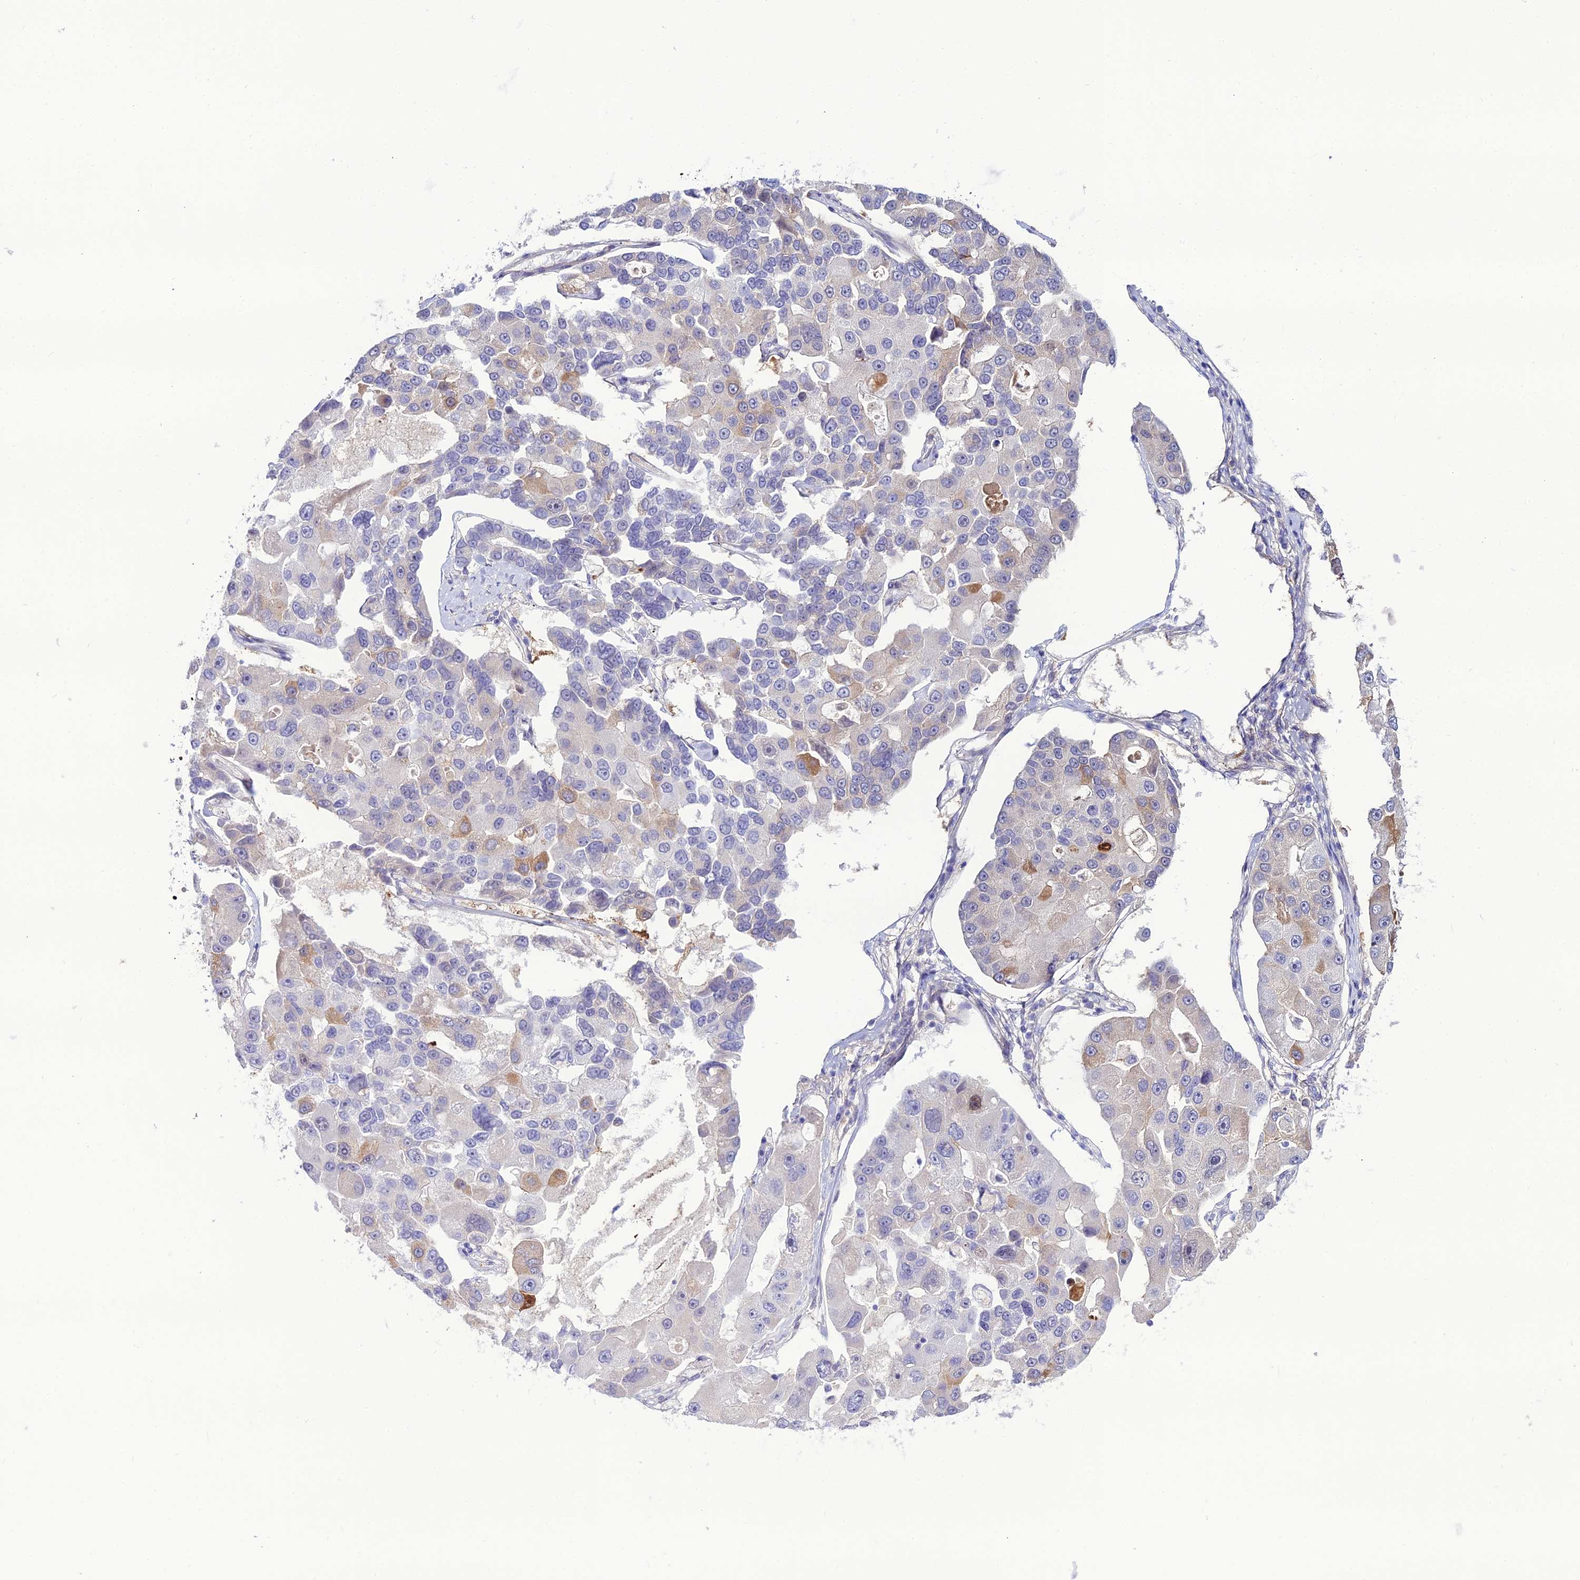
{"staining": {"intensity": "moderate", "quantity": "<25%", "location": "cytoplasmic/membranous"}, "tissue": "lung cancer", "cell_type": "Tumor cells", "image_type": "cancer", "snomed": [{"axis": "morphology", "description": "Adenocarcinoma, NOS"}, {"axis": "topography", "description": "Lung"}], "caption": "Moderate cytoplasmic/membranous expression is appreciated in about <25% of tumor cells in lung cancer (adenocarcinoma).", "gene": "MB21D2", "patient": {"sex": "female", "age": 54}}